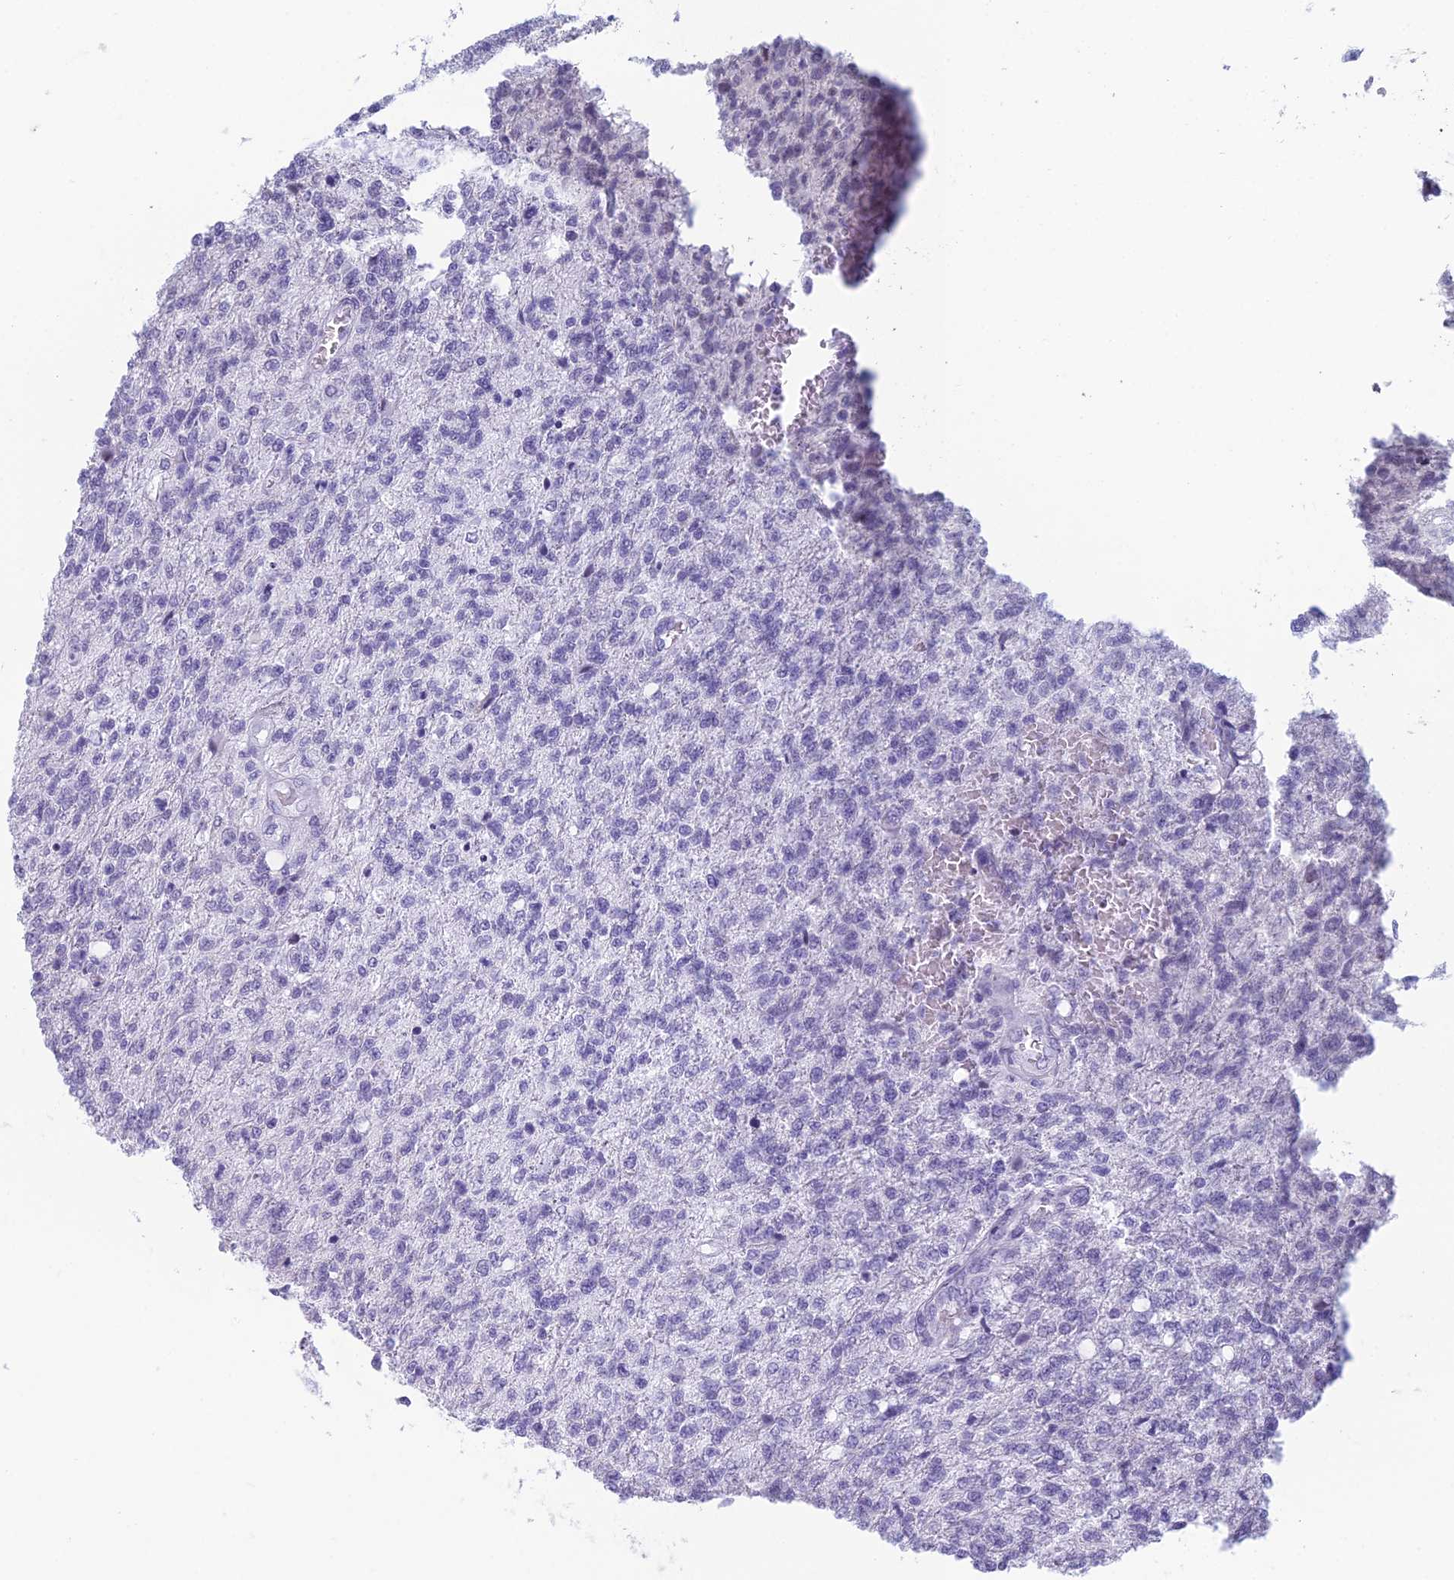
{"staining": {"intensity": "negative", "quantity": "none", "location": "none"}, "tissue": "glioma", "cell_type": "Tumor cells", "image_type": "cancer", "snomed": [{"axis": "morphology", "description": "Glioma, malignant, High grade"}, {"axis": "topography", "description": "Brain"}], "caption": "Tumor cells are negative for protein expression in human malignant glioma (high-grade).", "gene": "RGS17", "patient": {"sex": "male", "age": 56}}